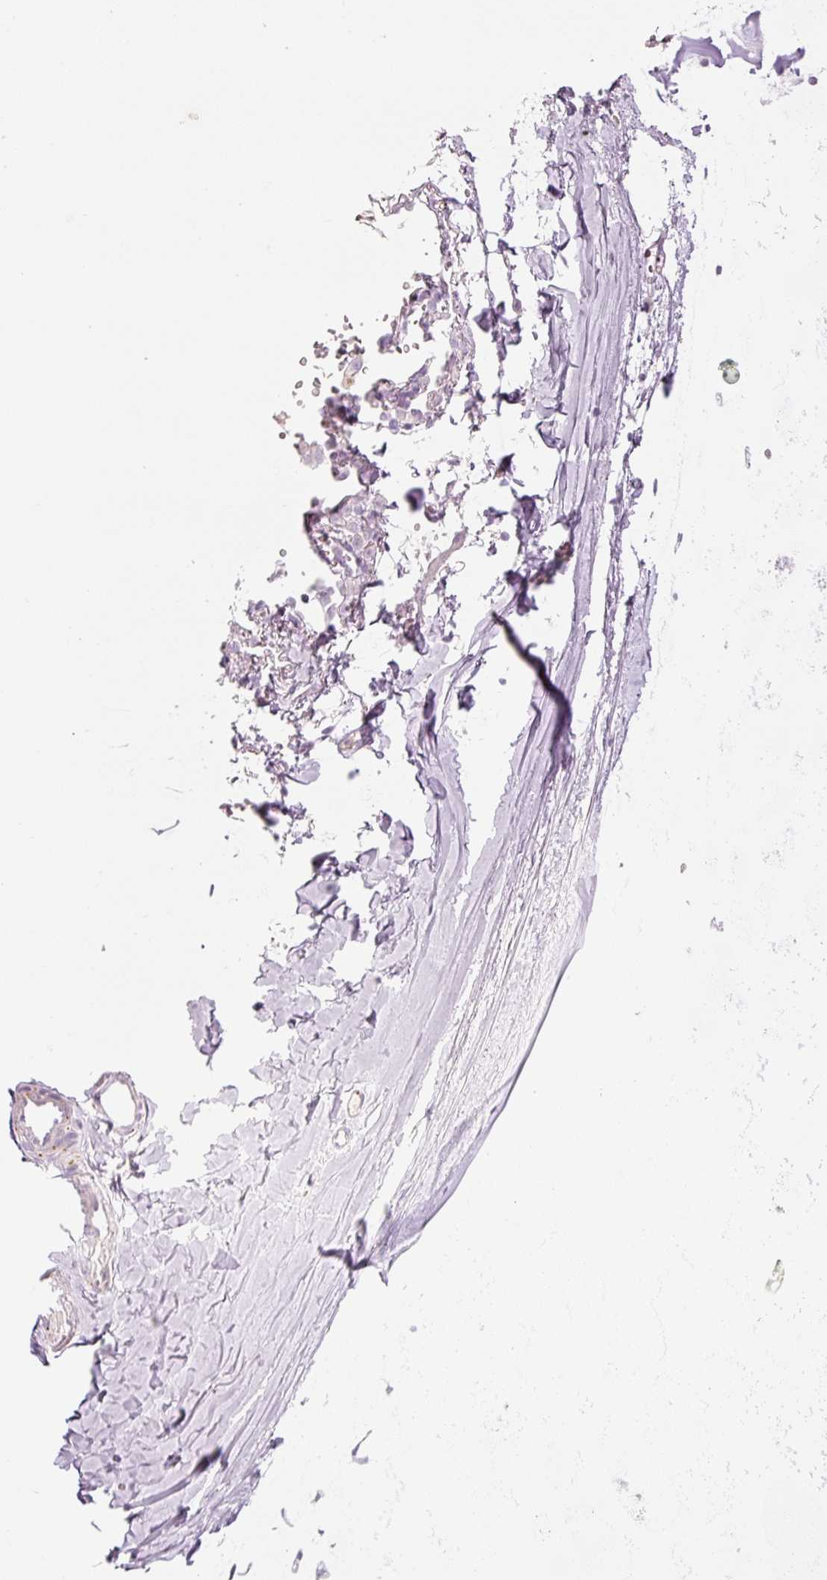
{"staining": {"intensity": "negative", "quantity": "none", "location": "none"}, "tissue": "adipose tissue", "cell_type": "Adipocytes", "image_type": "normal", "snomed": [{"axis": "morphology", "description": "Normal tissue, NOS"}, {"axis": "topography", "description": "Cartilage tissue"}, {"axis": "topography", "description": "Bronchus"}, {"axis": "topography", "description": "Peripheral nerve tissue"}], "caption": "DAB (3,3'-diaminobenzidine) immunohistochemical staining of benign adipose tissue displays no significant staining in adipocytes. (DAB immunohistochemistry (IHC), high magnification).", "gene": "LECT2", "patient": {"sex": "female", "age": 59}}